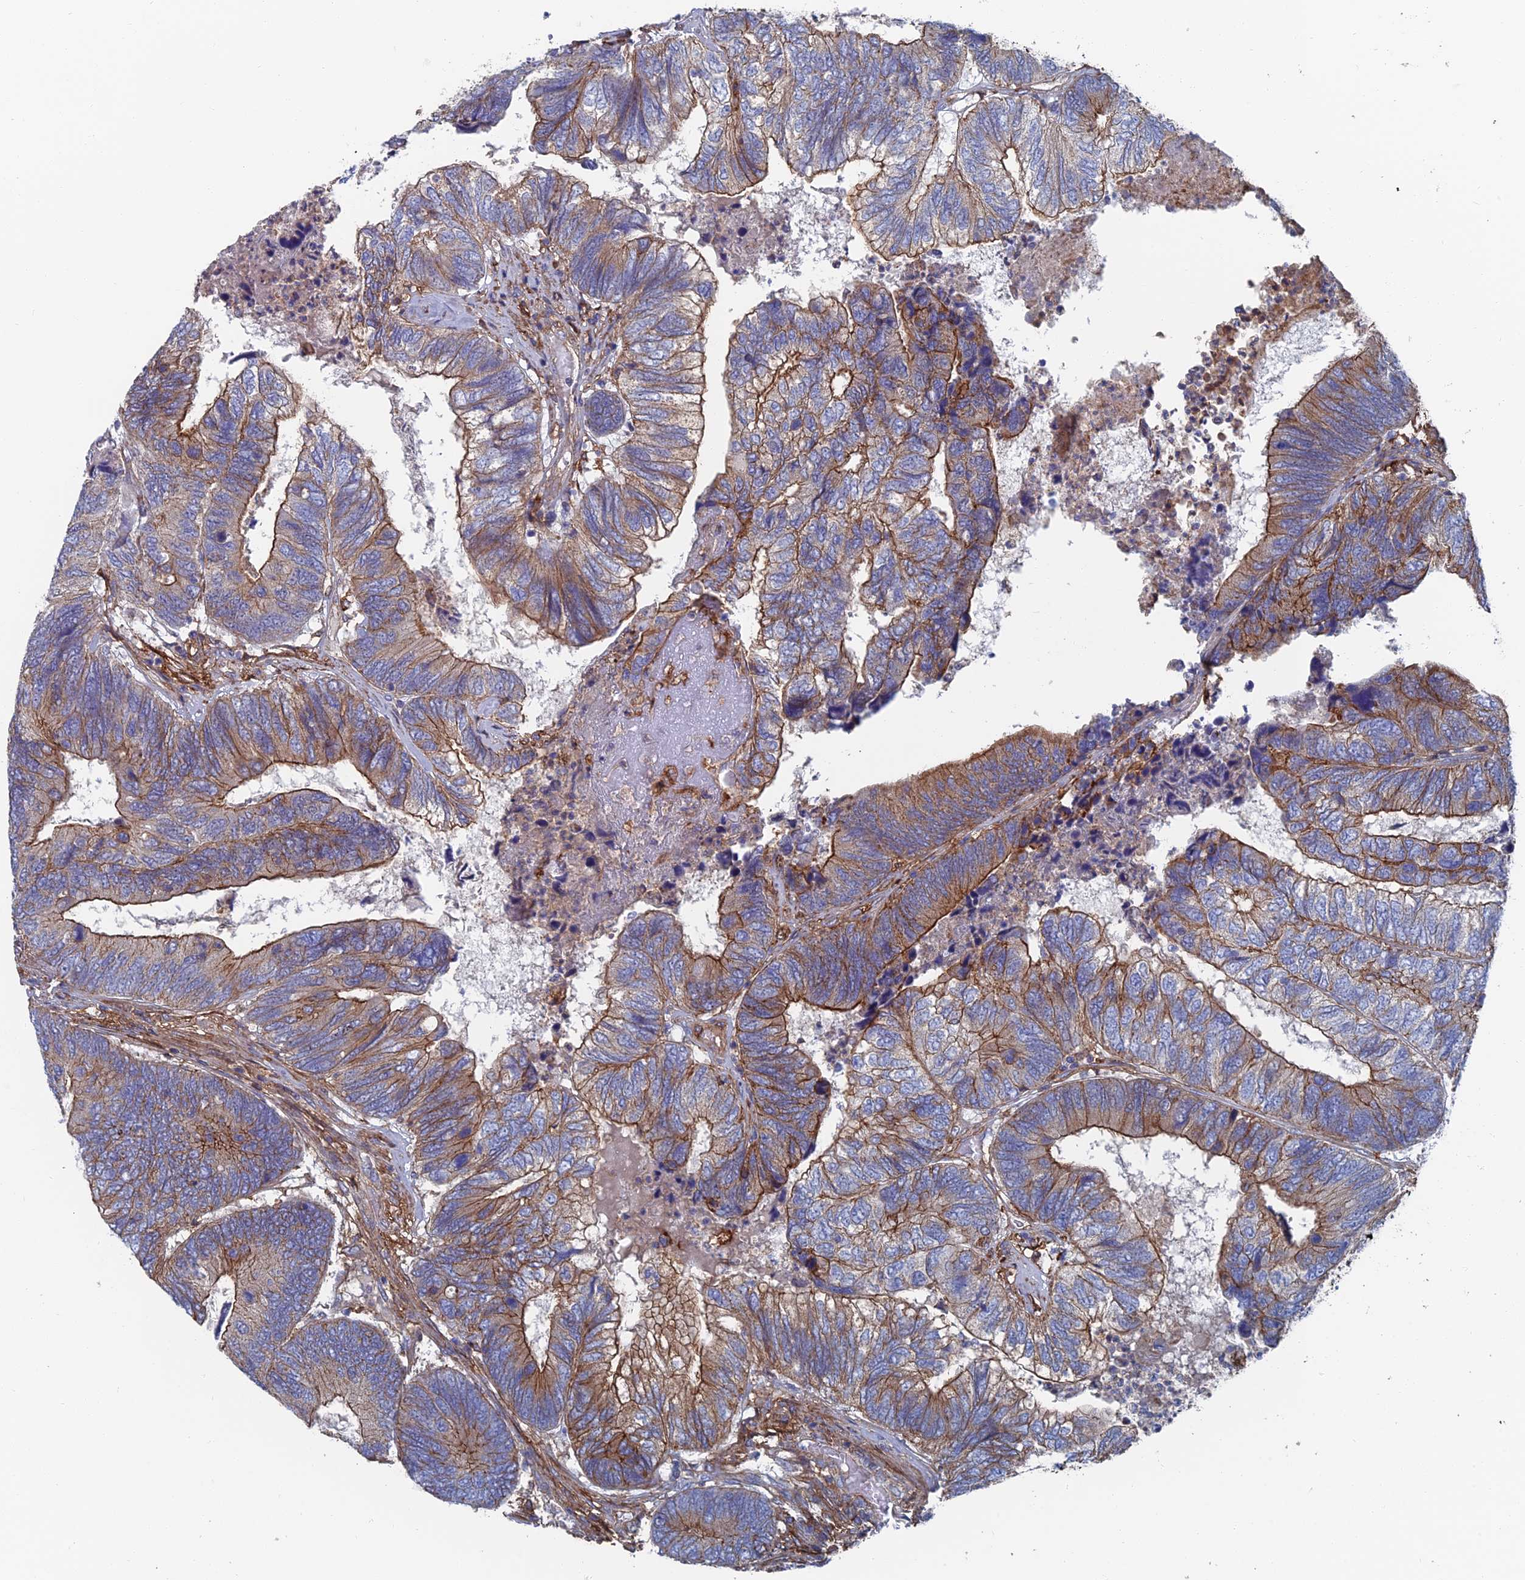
{"staining": {"intensity": "moderate", "quantity": ">75%", "location": "cytoplasmic/membranous"}, "tissue": "colorectal cancer", "cell_type": "Tumor cells", "image_type": "cancer", "snomed": [{"axis": "morphology", "description": "Adenocarcinoma, NOS"}, {"axis": "topography", "description": "Colon"}], "caption": "This is an image of immunohistochemistry (IHC) staining of colorectal adenocarcinoma, which shows moderate expression in the cytoplasmic/membranous of tumor cells.", "gene": "SNX11", "patient": {"sex": "female", "age": 67}}